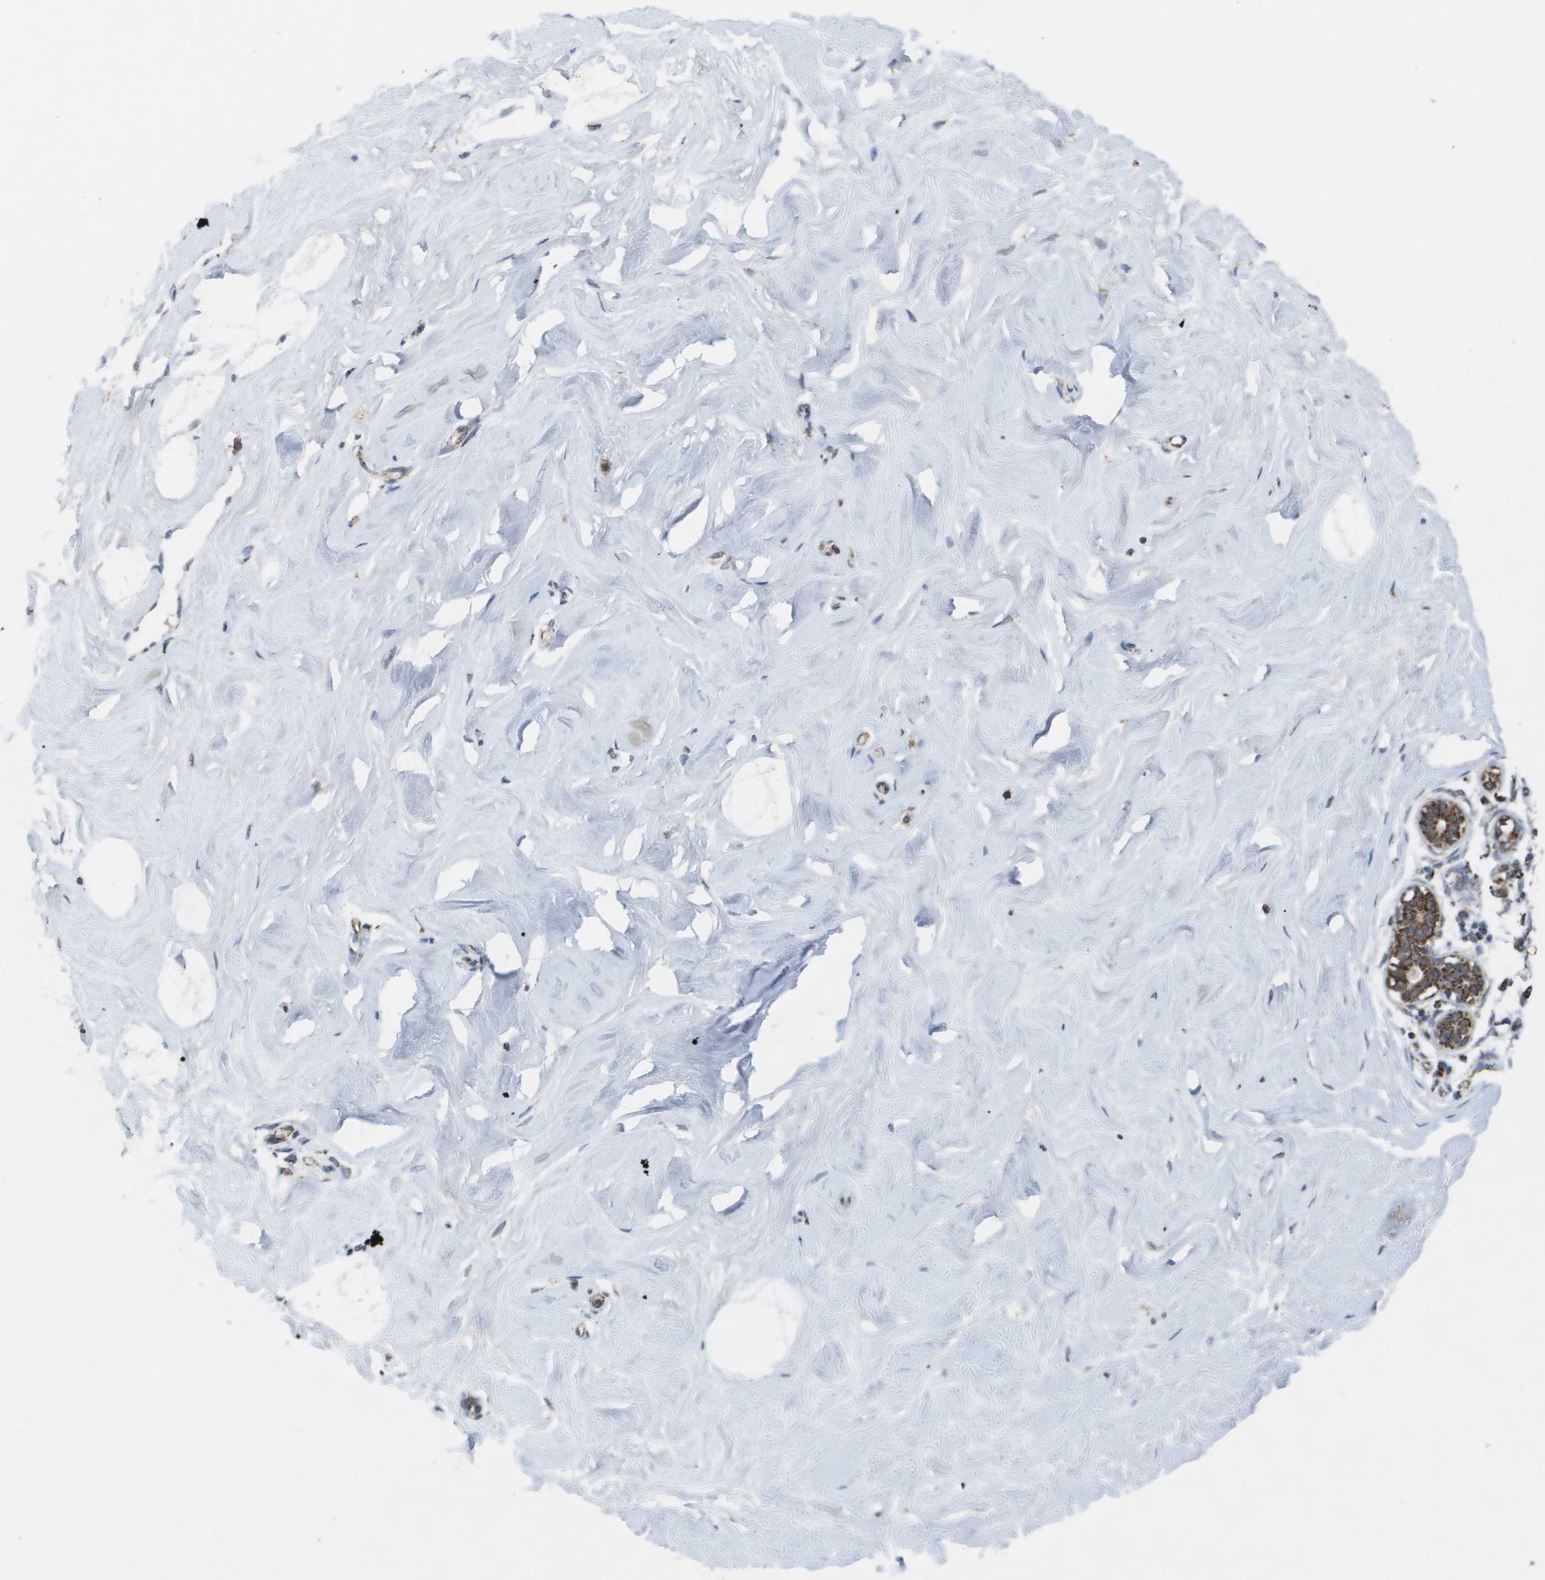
{"staining": {"intensity": "moderate", "quantity": ">75%", "location": "cytoplasmic/membranous"}, "tissue": "breast", "cell_type": "Adipocytes", "image_type": "normal", "snomed": [{"axis": "morphology", "description": "Normal tissue, NOS"}, {"axis": "topography", "description": "Breast"}], "caption": "A photomicrograph of human breast stained for a protein demonstrates moderate cytoplasmic/membranous brown staining in adipocytes. (brown staining indicates protein expression, while blue staining denotes nuclei).", "gene": "HSPE1", "patient": {"sex": "female", "age": 23}}